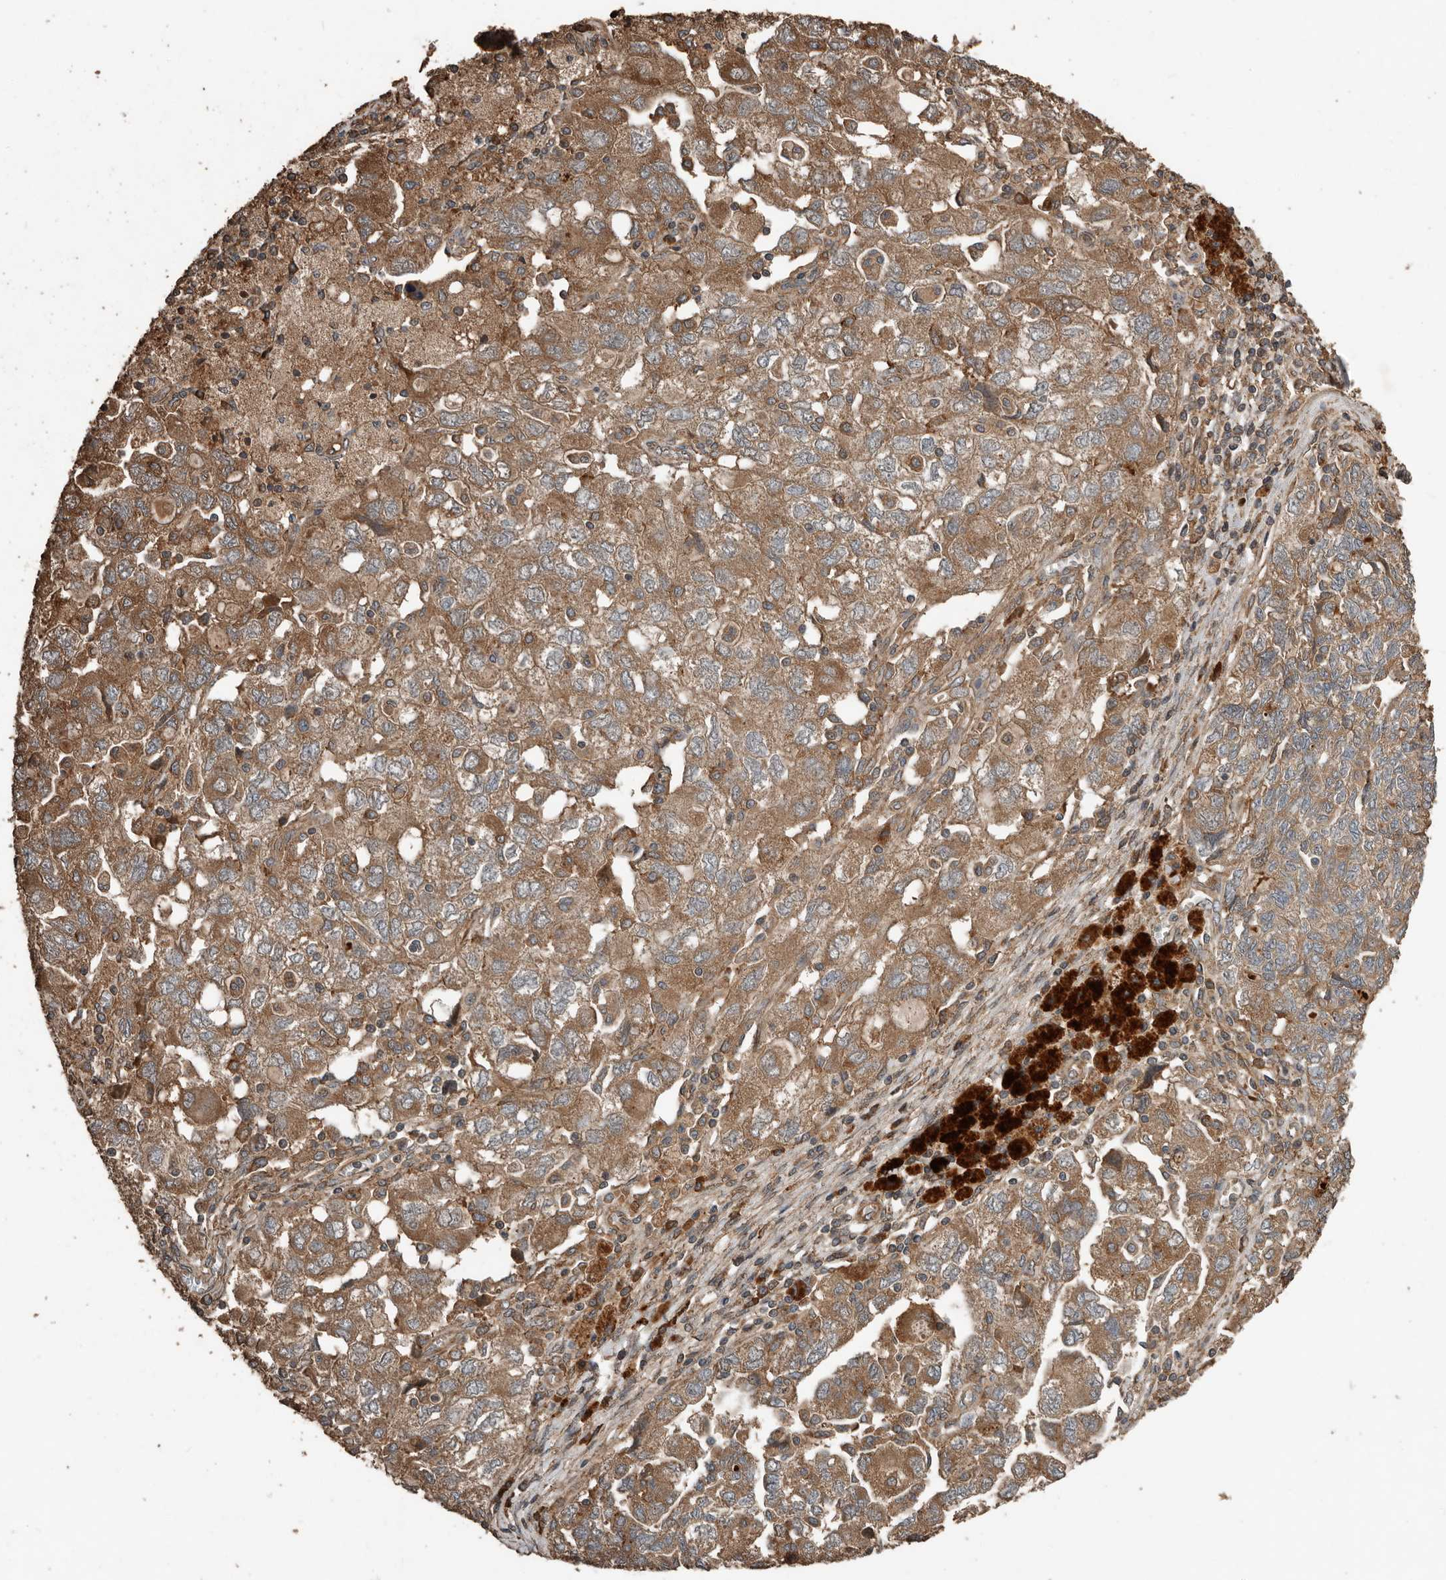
{"staining": {"intensity": "moderate", "quantity": ">75%", "location": "cytoplasmic/membranous"}, "tissue": "ovarian cancer", "cell_type": "Tumor cells", "image_type": "cancer", "snomed": [{"axis": "morphology", "description": "Carcinoma, NOS"}, {"axis": "morphology", "description": "Cystadenocarcinoma, serous, NOS"}, {"axis": "topography", "description": "Ovary"}], "caption": "Tumor cells show medium levels of moderate cytoplasmic/membranous staining in about >75% of cells in human ovarian cancer (serous cystadenocarcinoma). Nuclei are stained in blue.", "gene": "RNF207", "patient": {"sex": "female", "age": 69}}